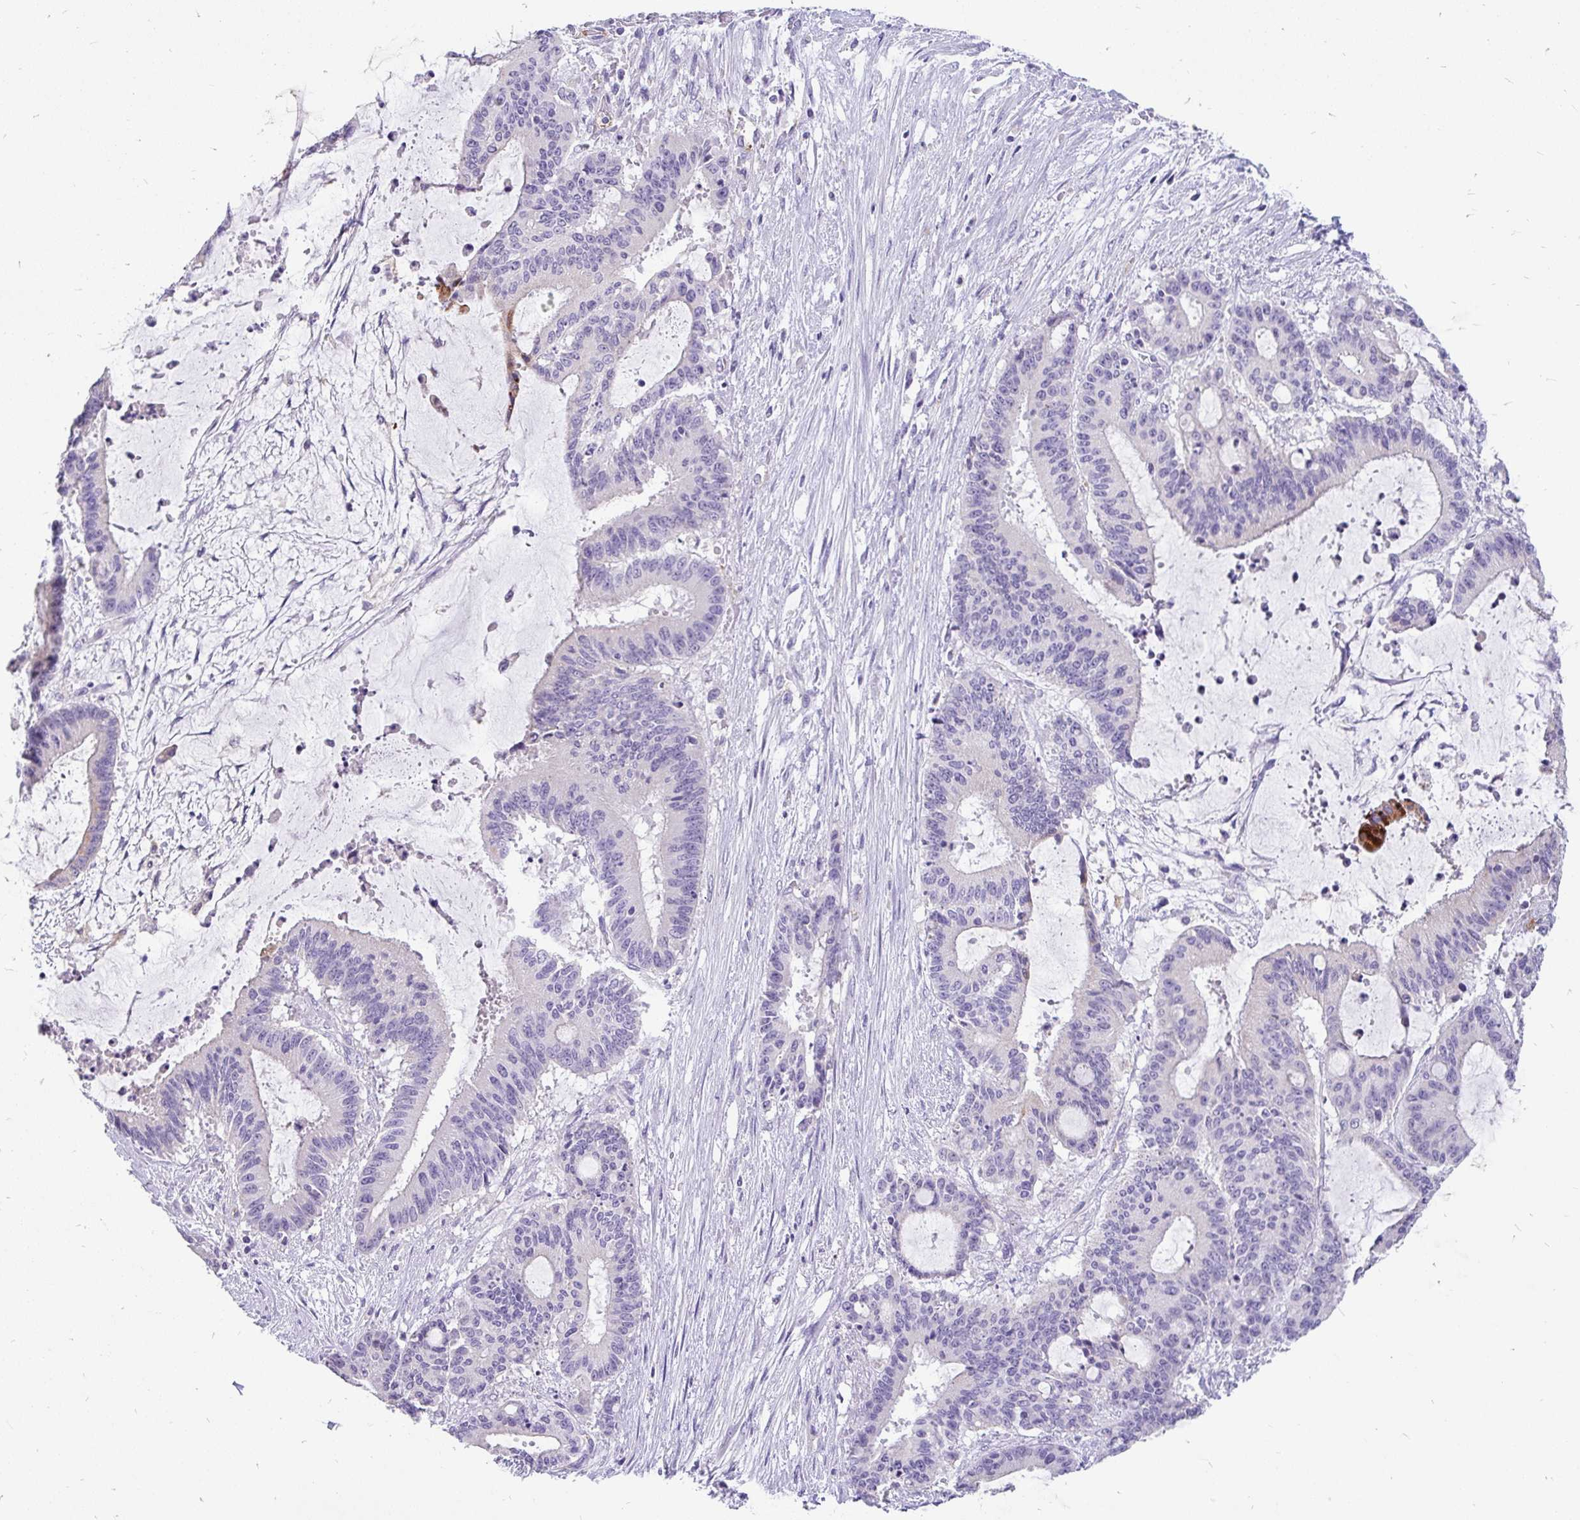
{"staining": {"intensity": "negative", "quantity": "none", "location": "none"}, "tissue": "liver cancer", "cell_type": "Tumor cells", "image_type": "cancer", "snomed": [{"axis": "morphology", "description": "Normal tissue, NOS"}, {"axis": "morphology", "description": "Cholangiocarcinoma"}, {"axis": "topography", "description": "Liver"}, {"axis": "topography", "description": "Peripheral nerve tissue"}], "caption": "The histopathology image reveals no staining of tumor cells in liver cancer.", "gene": "INTS5", "patient": {"sex": "female", "age": 73}}